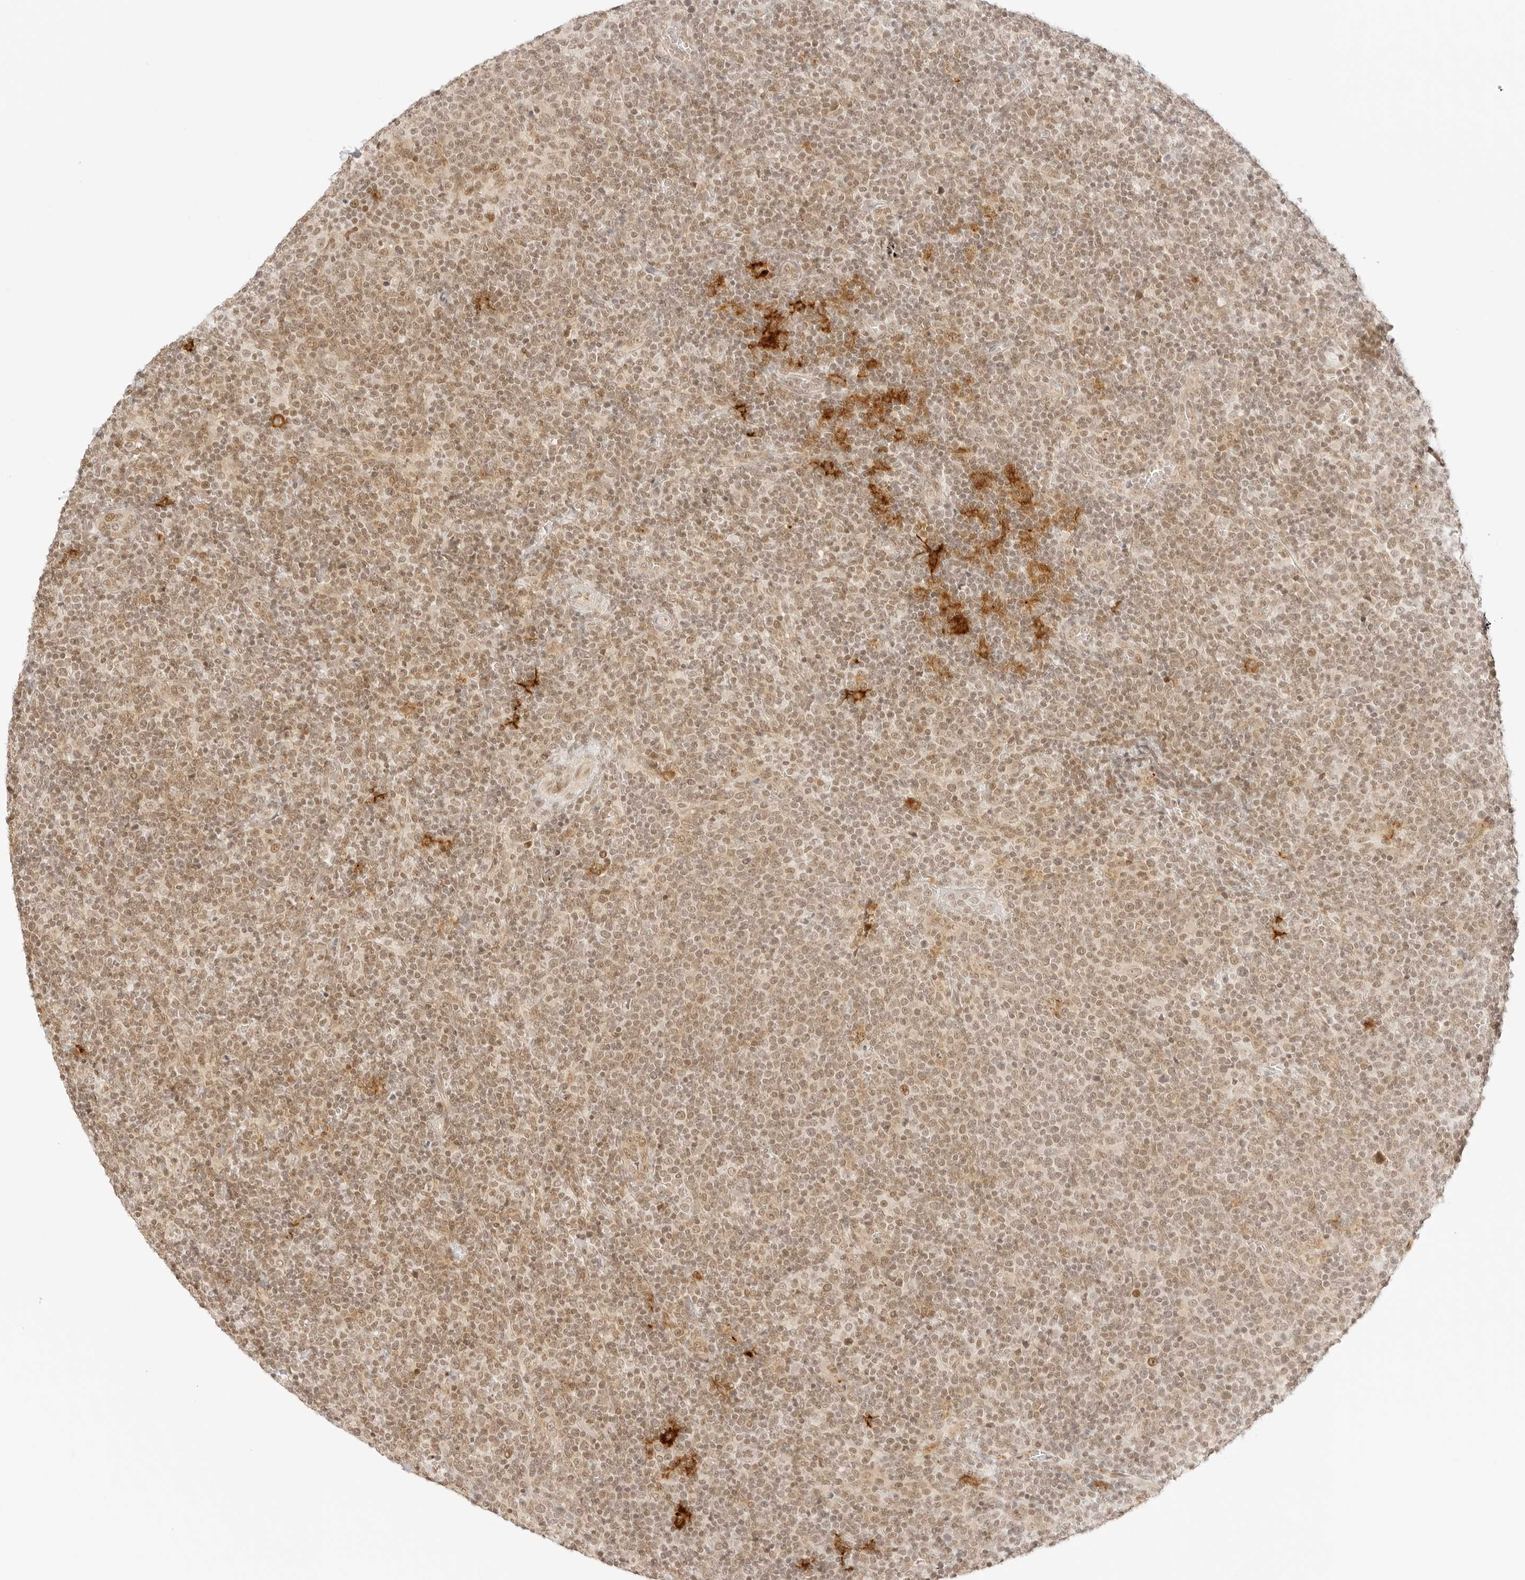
{"staining": {"intensity": "moderate", "quantity": ">75%", "location": "nuclear"}, "tissue": "lymphoma", "cell_type": "Tumor cells", "image_type": "cancer", "snomed": [{"axis": "morphology", "description": "Malignant lymphoma, non-Hodgkin's type, High grade"}, {"axis": "topography", "description": "Lymph node"}], "caption": "Protein analysis of lymphoma tissue demonstrates moderate nuclear expression in about >75% of tumor cells.", "gene": "GNAS", "patient": {"sex": "male", "age": 61}}